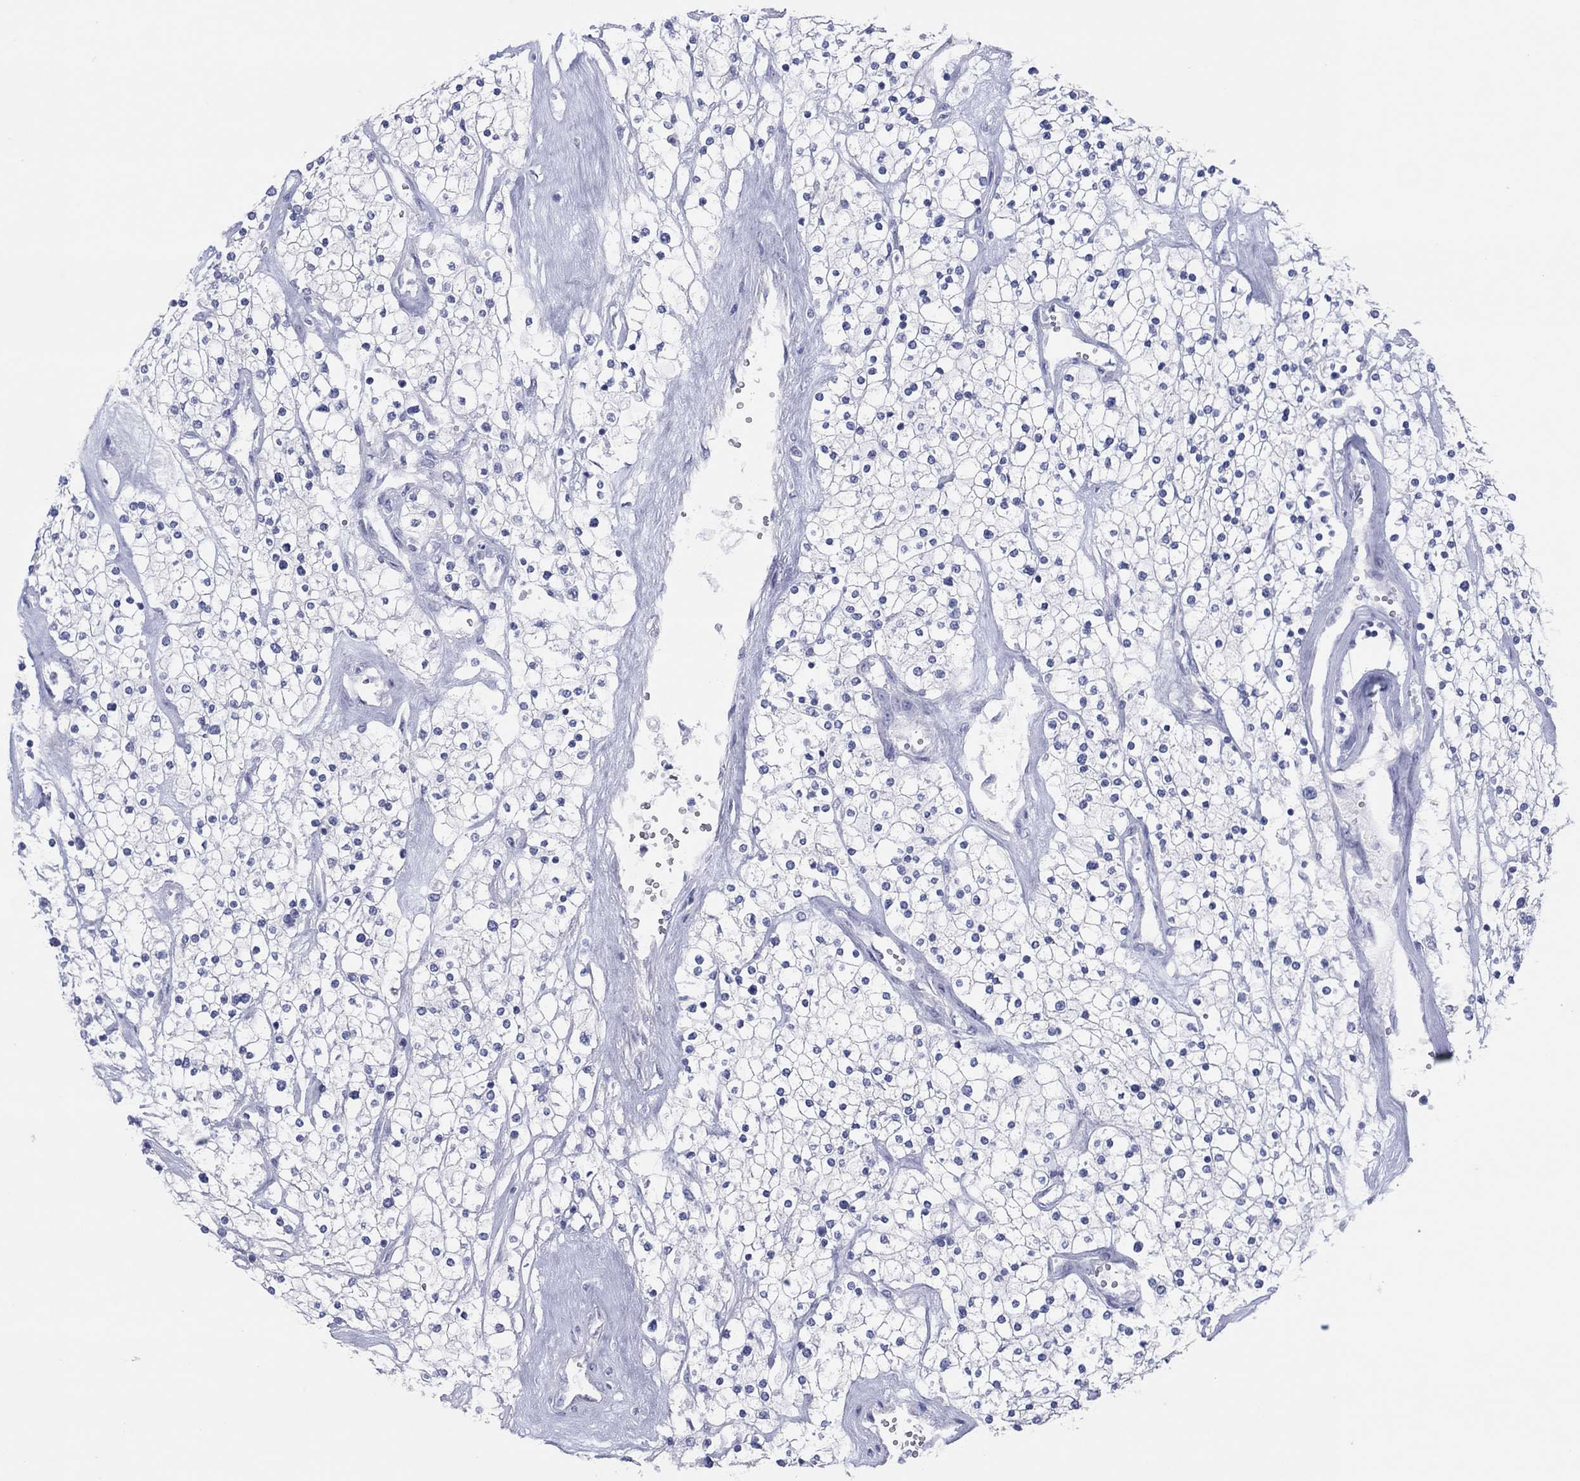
{"staining": {"intensity": "negative", "quantity": "none", "location": "none"}, "tissue": "renal cancer", "cell_type": "Tumor cells", "image_type": "cancer", "snomed": [{"axis": "morphology", "description": "Adenocarcinoma, NOS"}, {"axis": "topography", "description": "Kidney"}], "caption": "Immunohistochemistry of human adenocarcinoma (renal) exhibits no expression in tumor cells.", "gene": "CPNE6", "patient": {"sex": "male", "age": 80}}